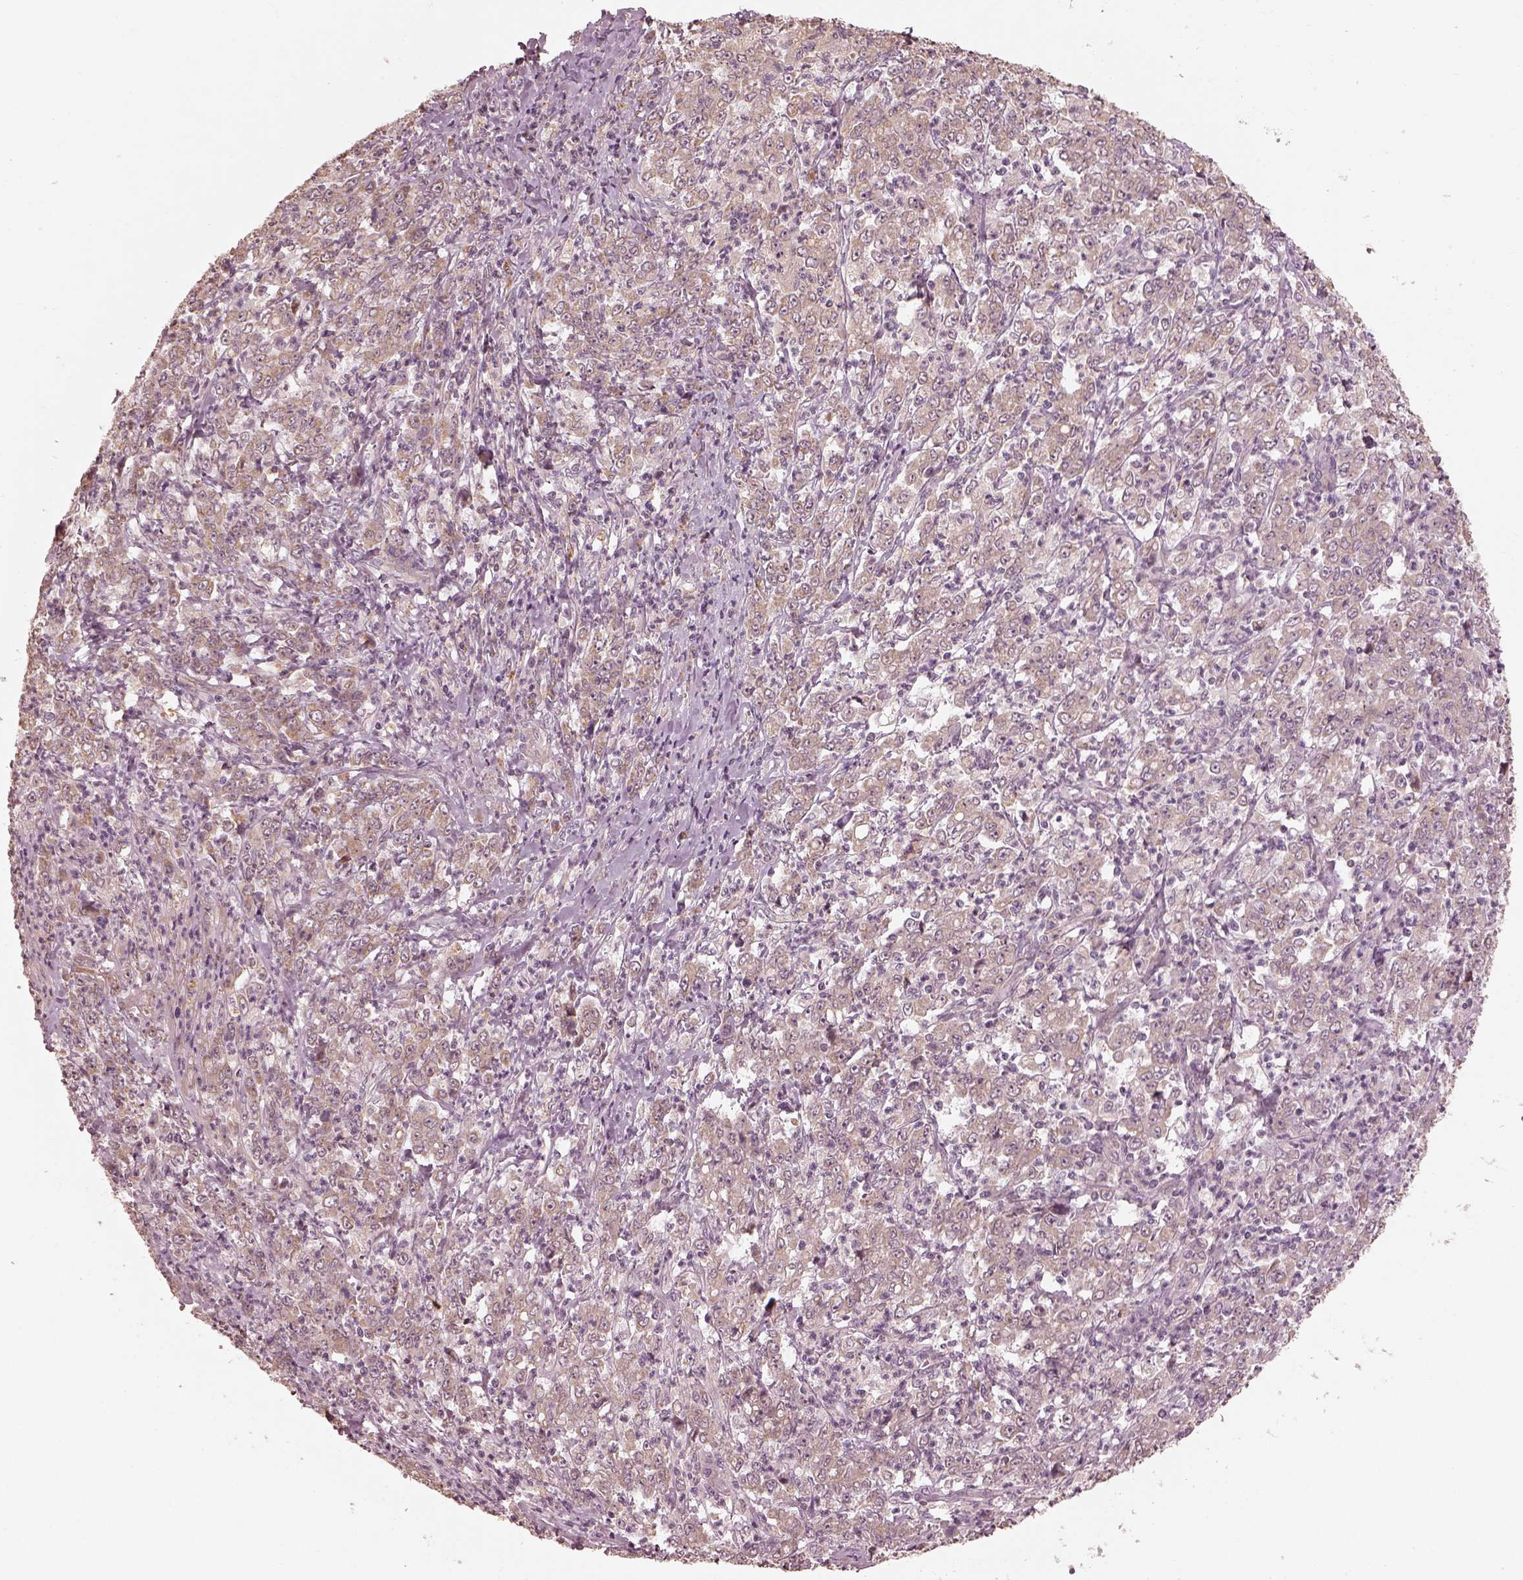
{"staining": {"intensity": "weak", "quantity": "25%-75%", "location": "cytoplasmic/membranous"}, "tissue": "stomach cancer", "cell_type": "Tumor cells", "image_type": "cancer", "snomed": [{"axis": "morphology", "description": "Adenocarcinoma, NOS"}, {"axis": "topography", "description": "Stomach, lower"}], "caption": "Immunohistochemical staining of stomach adenocarcinoma exhibits weak cytoplasmic/membranous protein expression in approximately 25%-75% of tumor cells.", "gene": "SLC25A46", "patient": {"sex": "female", "age": 71}}